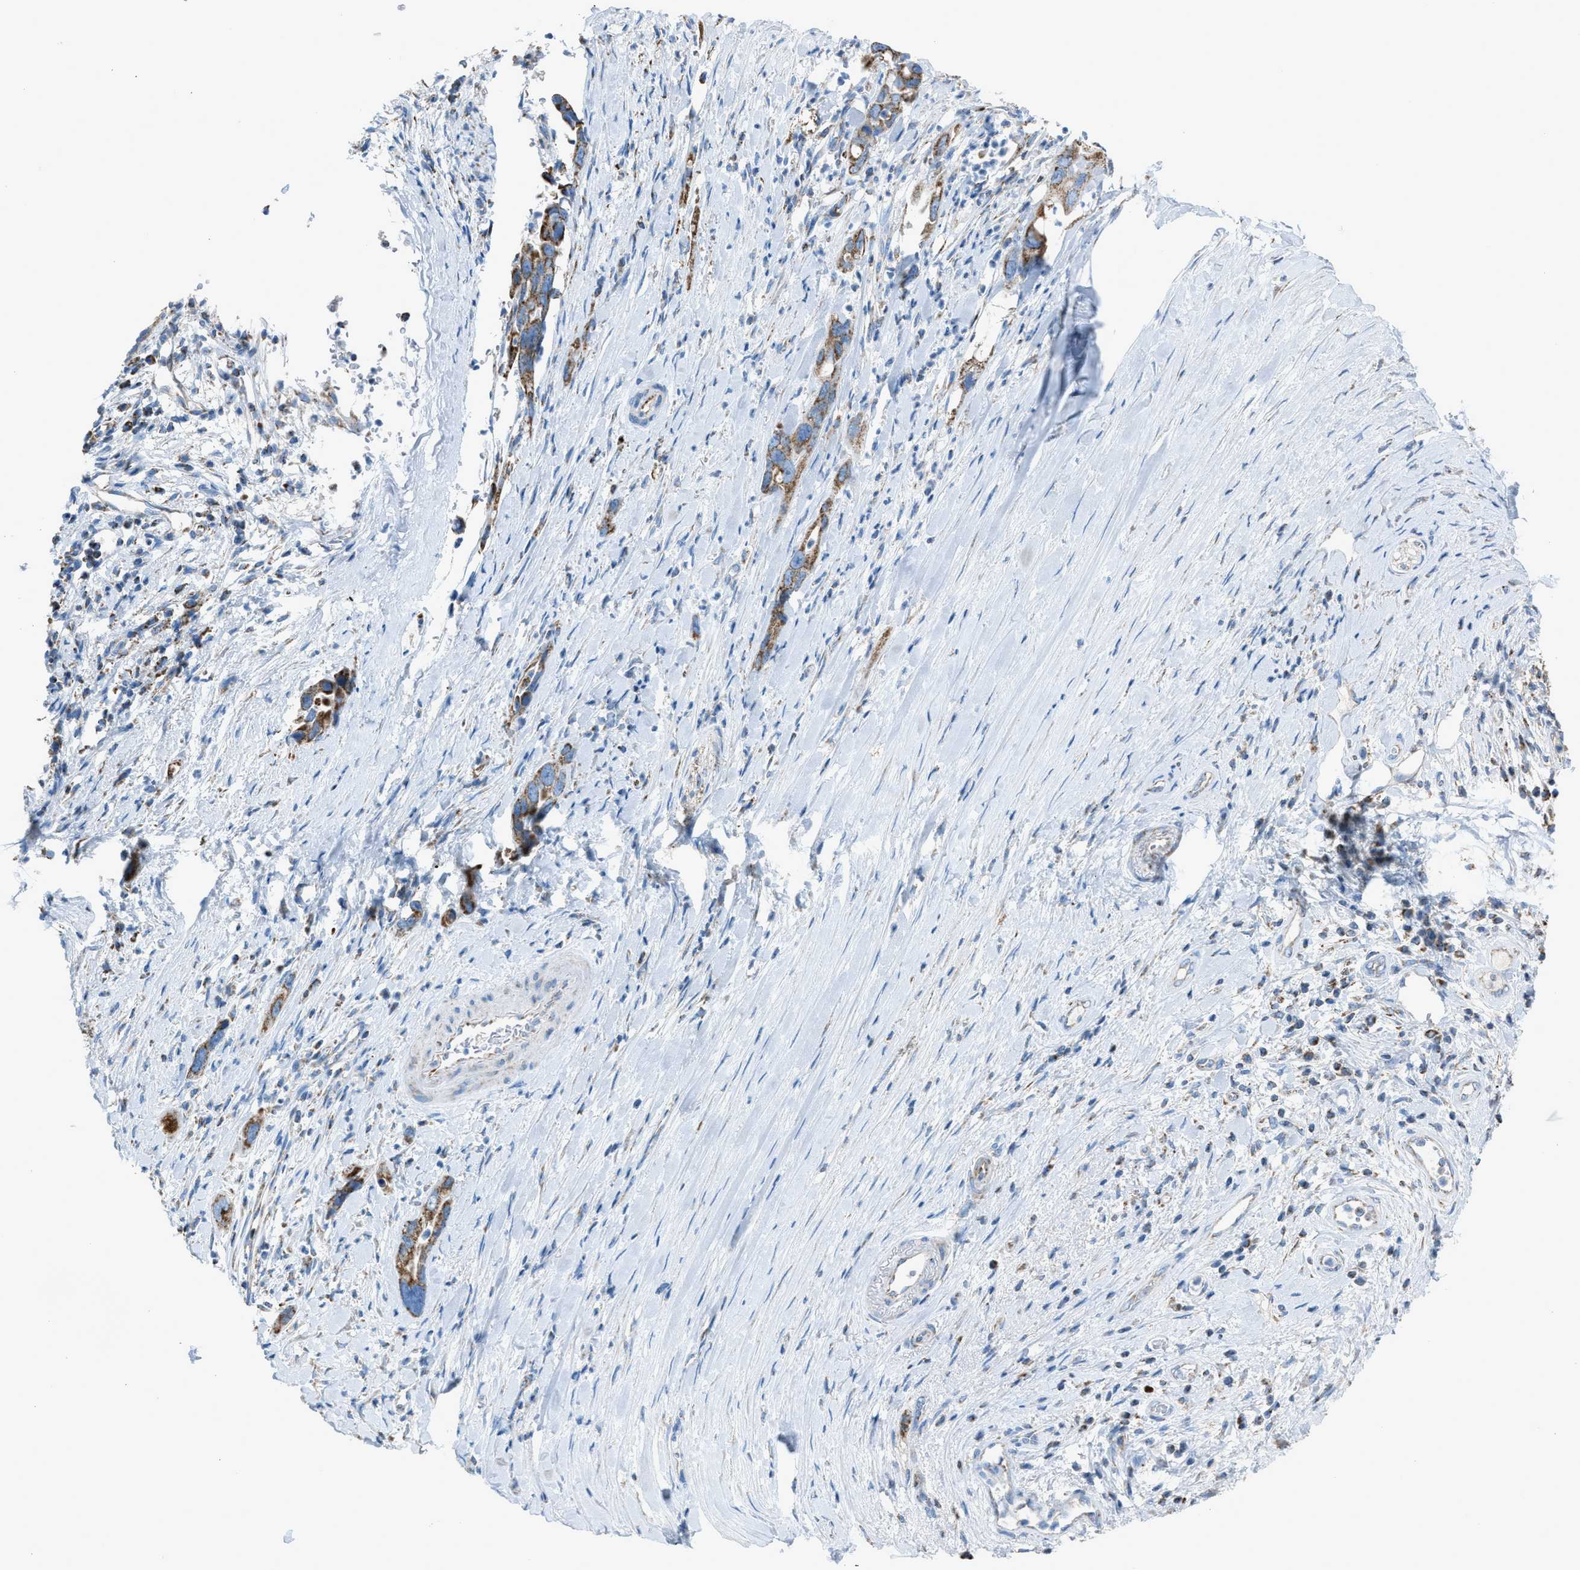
{"staining": {"intensity": "moderate", "quantity": ">75%", "location": "cytoplasmic/membranous"}, "tissue": "pancreatic cancer", "cell_type": "Tumor cells", "image_type": "cancer", "snomed": [{"axis": "morphology", "description": "Adenocarcinoma, NOS"}, {"axis": "topography", "description": "Pancreas"}], "caption": "This histopathology image exhibits immunohistochemistry (IHC) staining of adenocarcinoma (pancreatic), with medium moderate cytoplasmic/membranous expression in approximately >75% of tumor cells.", "gene": "MDH2", "patient": {"sex": "female", "age": 70}}